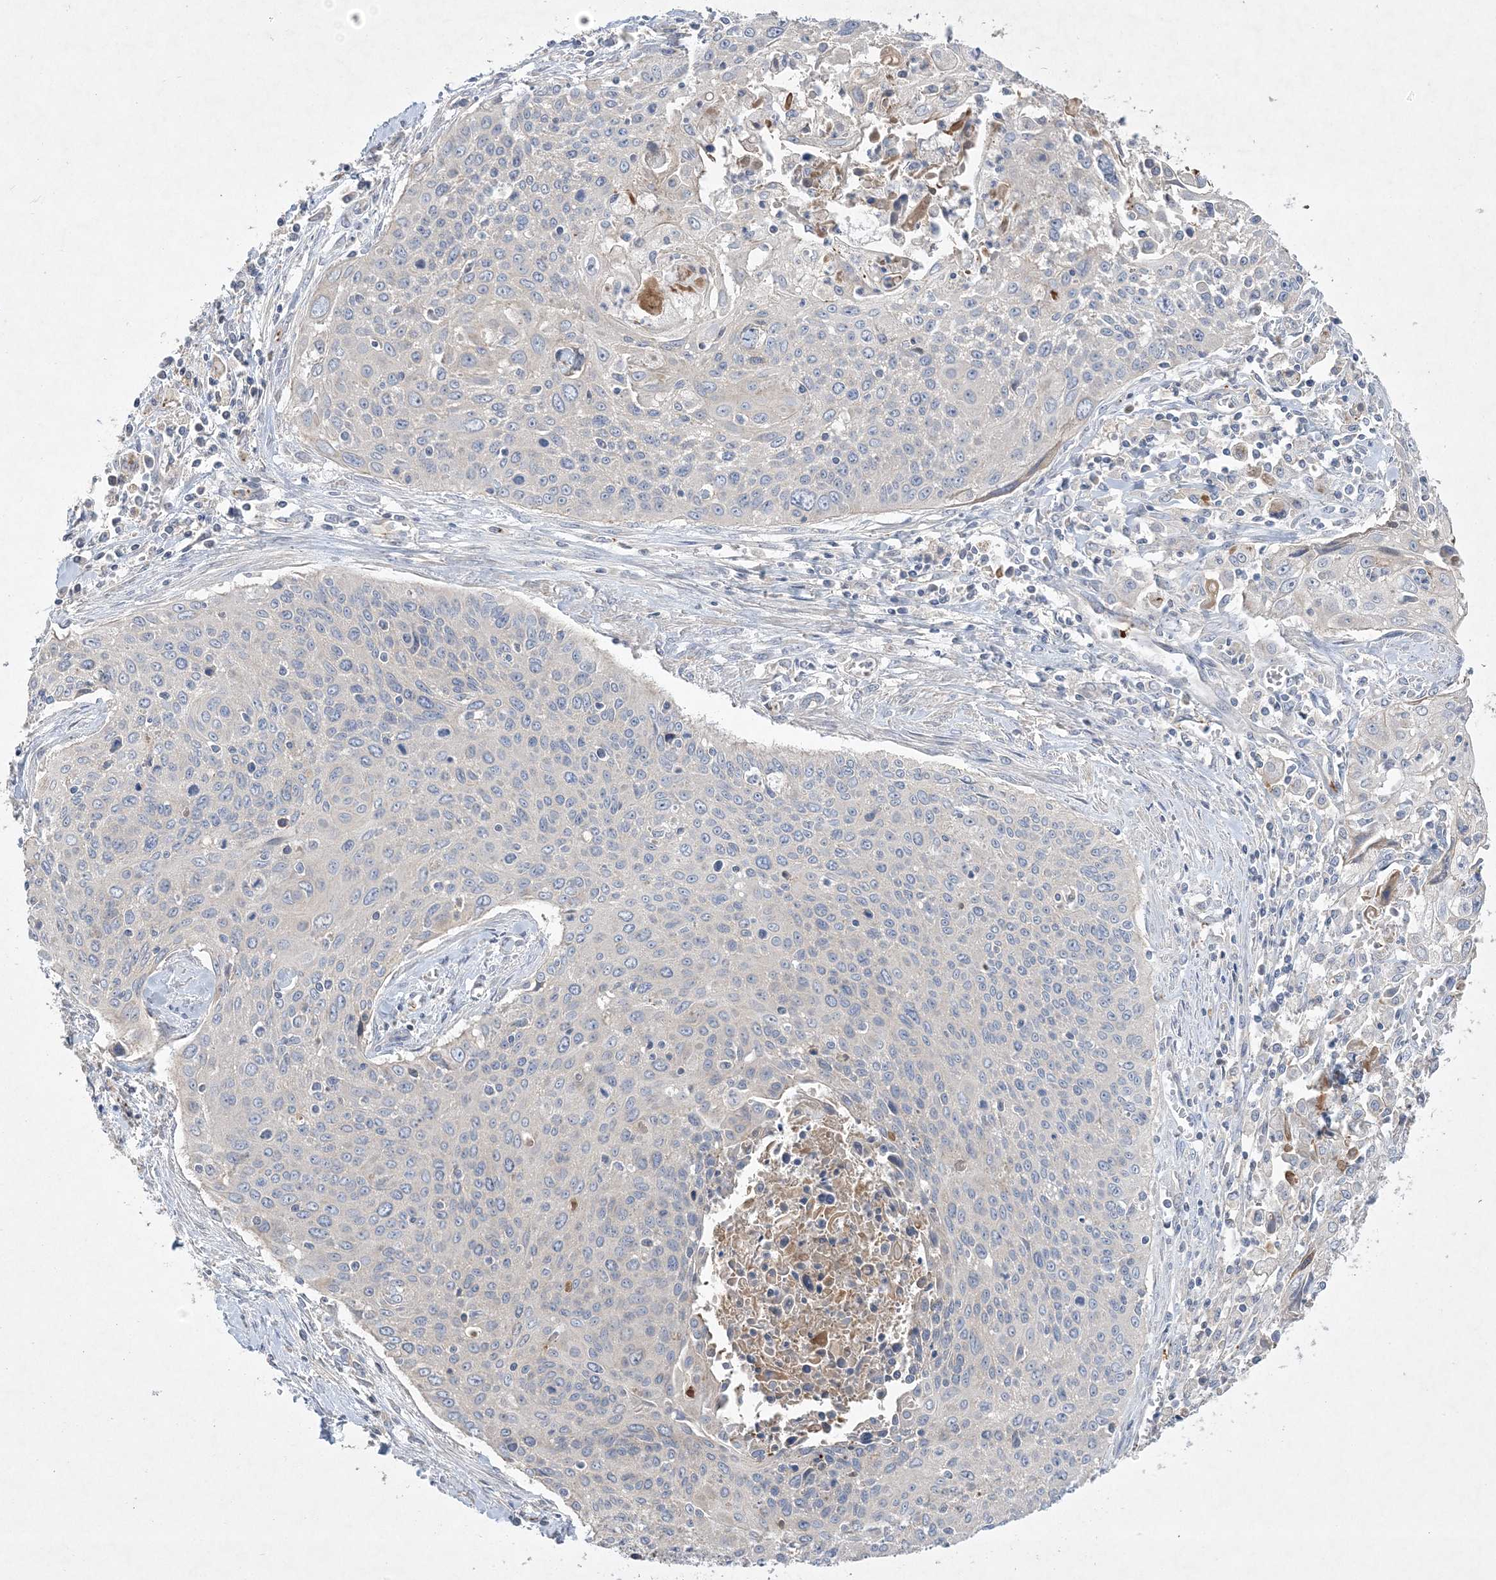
{"staining": {"intensity": "negative", "quantity": "none", "location": "none"}, "tissue": "cervical cancer", "cell_type": "Tumor cells", "image_type": "cancer", "snomed": [{"axis": "morphology", "description": "Squamous cell carcinoma, NOS"}, {"axis": "topography", "description": "Cervix"}], "caption": "This is an IHC photomicrograph of human cervical cancer. There is no positivity in tumor cells.", "gene": "ADCK2", "patient": {"sex": "female", "age": 55}}